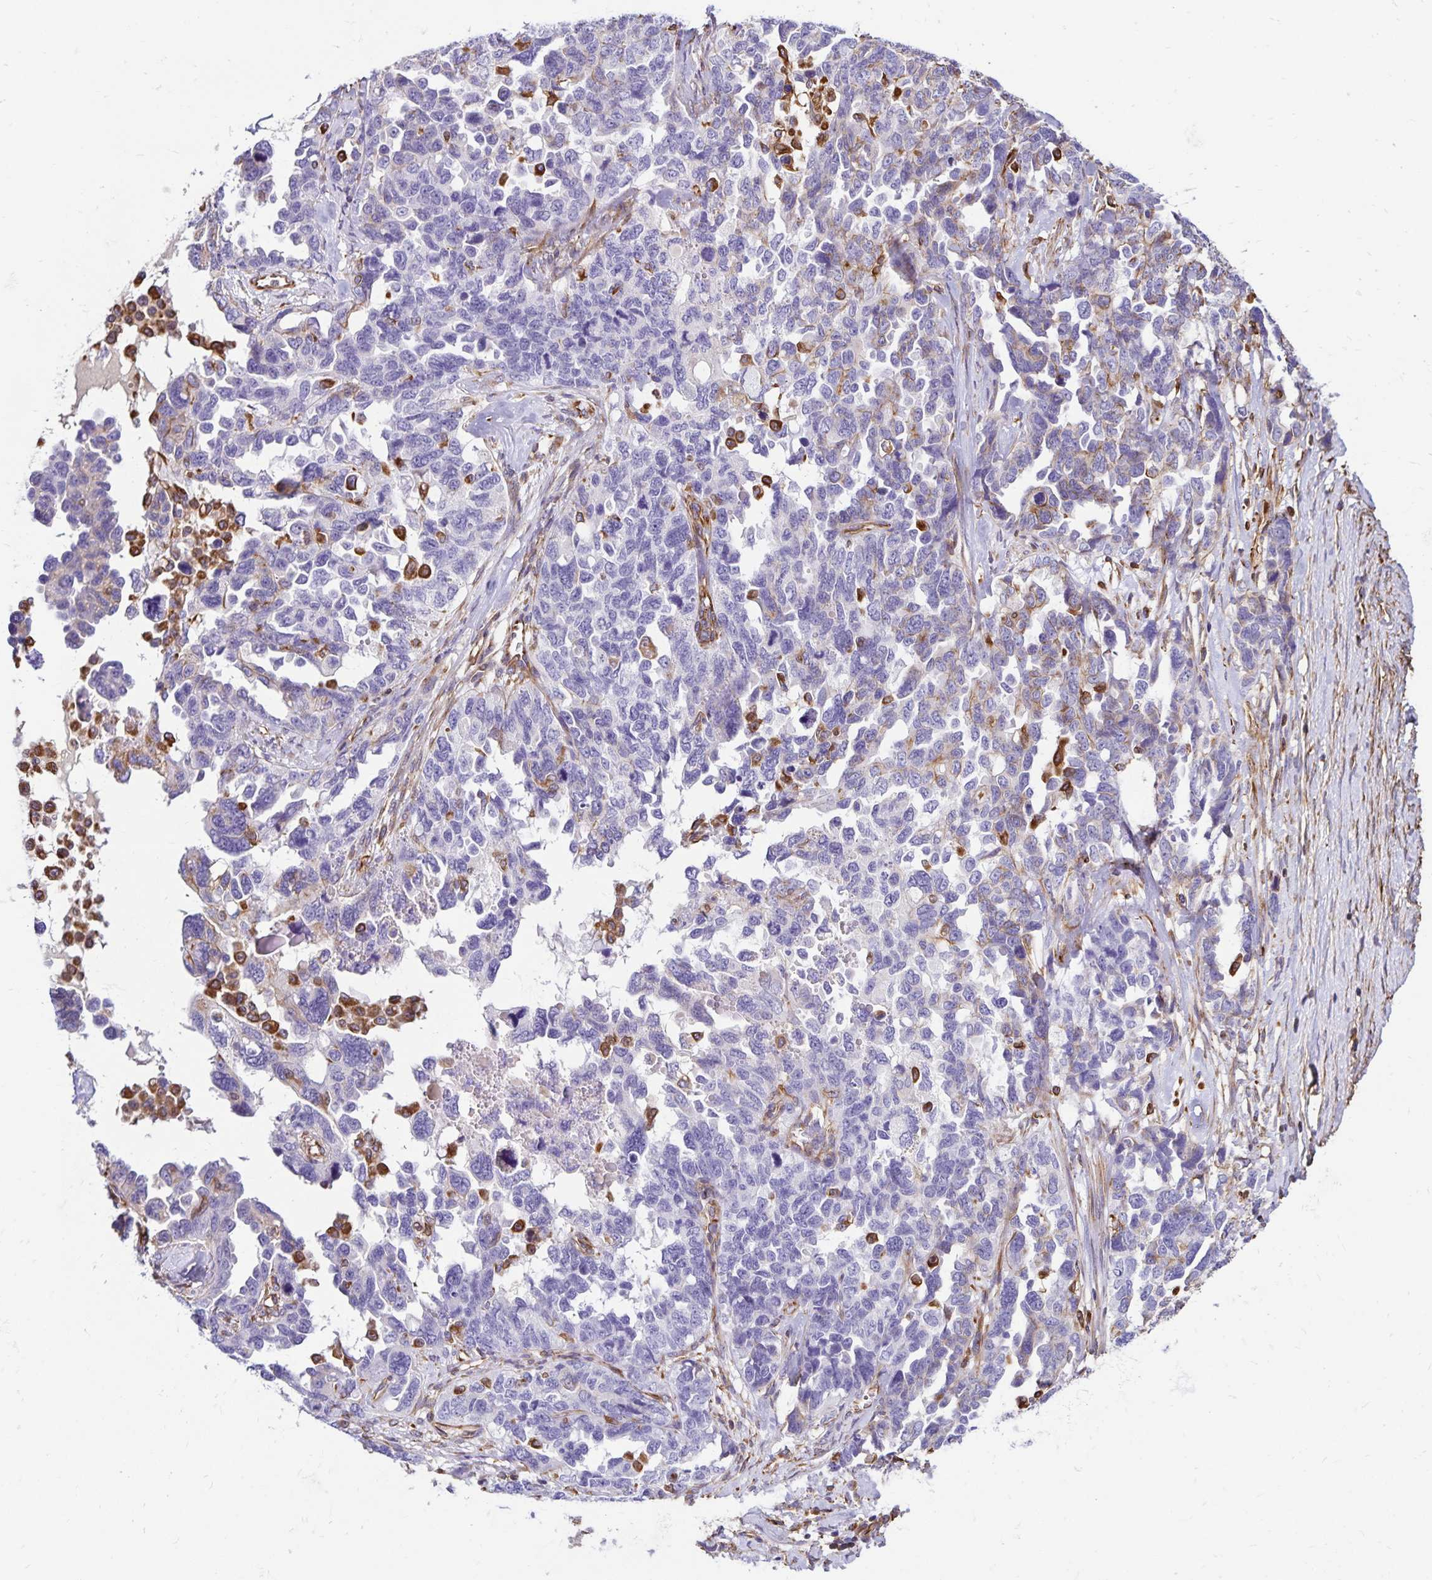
{"staining": {"intensity": "negative", "quantity": "none", "location": "none"}, "tissue": "ovarian cancer", "cell_type": "Tumor cells", "image_type": "cancer", "snomed": [{"axis": "morphology", "description": "Cystadenocarcinoma, serous, NOS"}, {"axis": "topography", "description": "Ovary"}], "caption": "IHC photomicrograph of human serous cystadenocarcinoma (ovarian) stained for a protein (brown), which reveals no staining in tumor cells.", "gene": "TRPV6", "patient": {"sex": "female", "age": 69}}